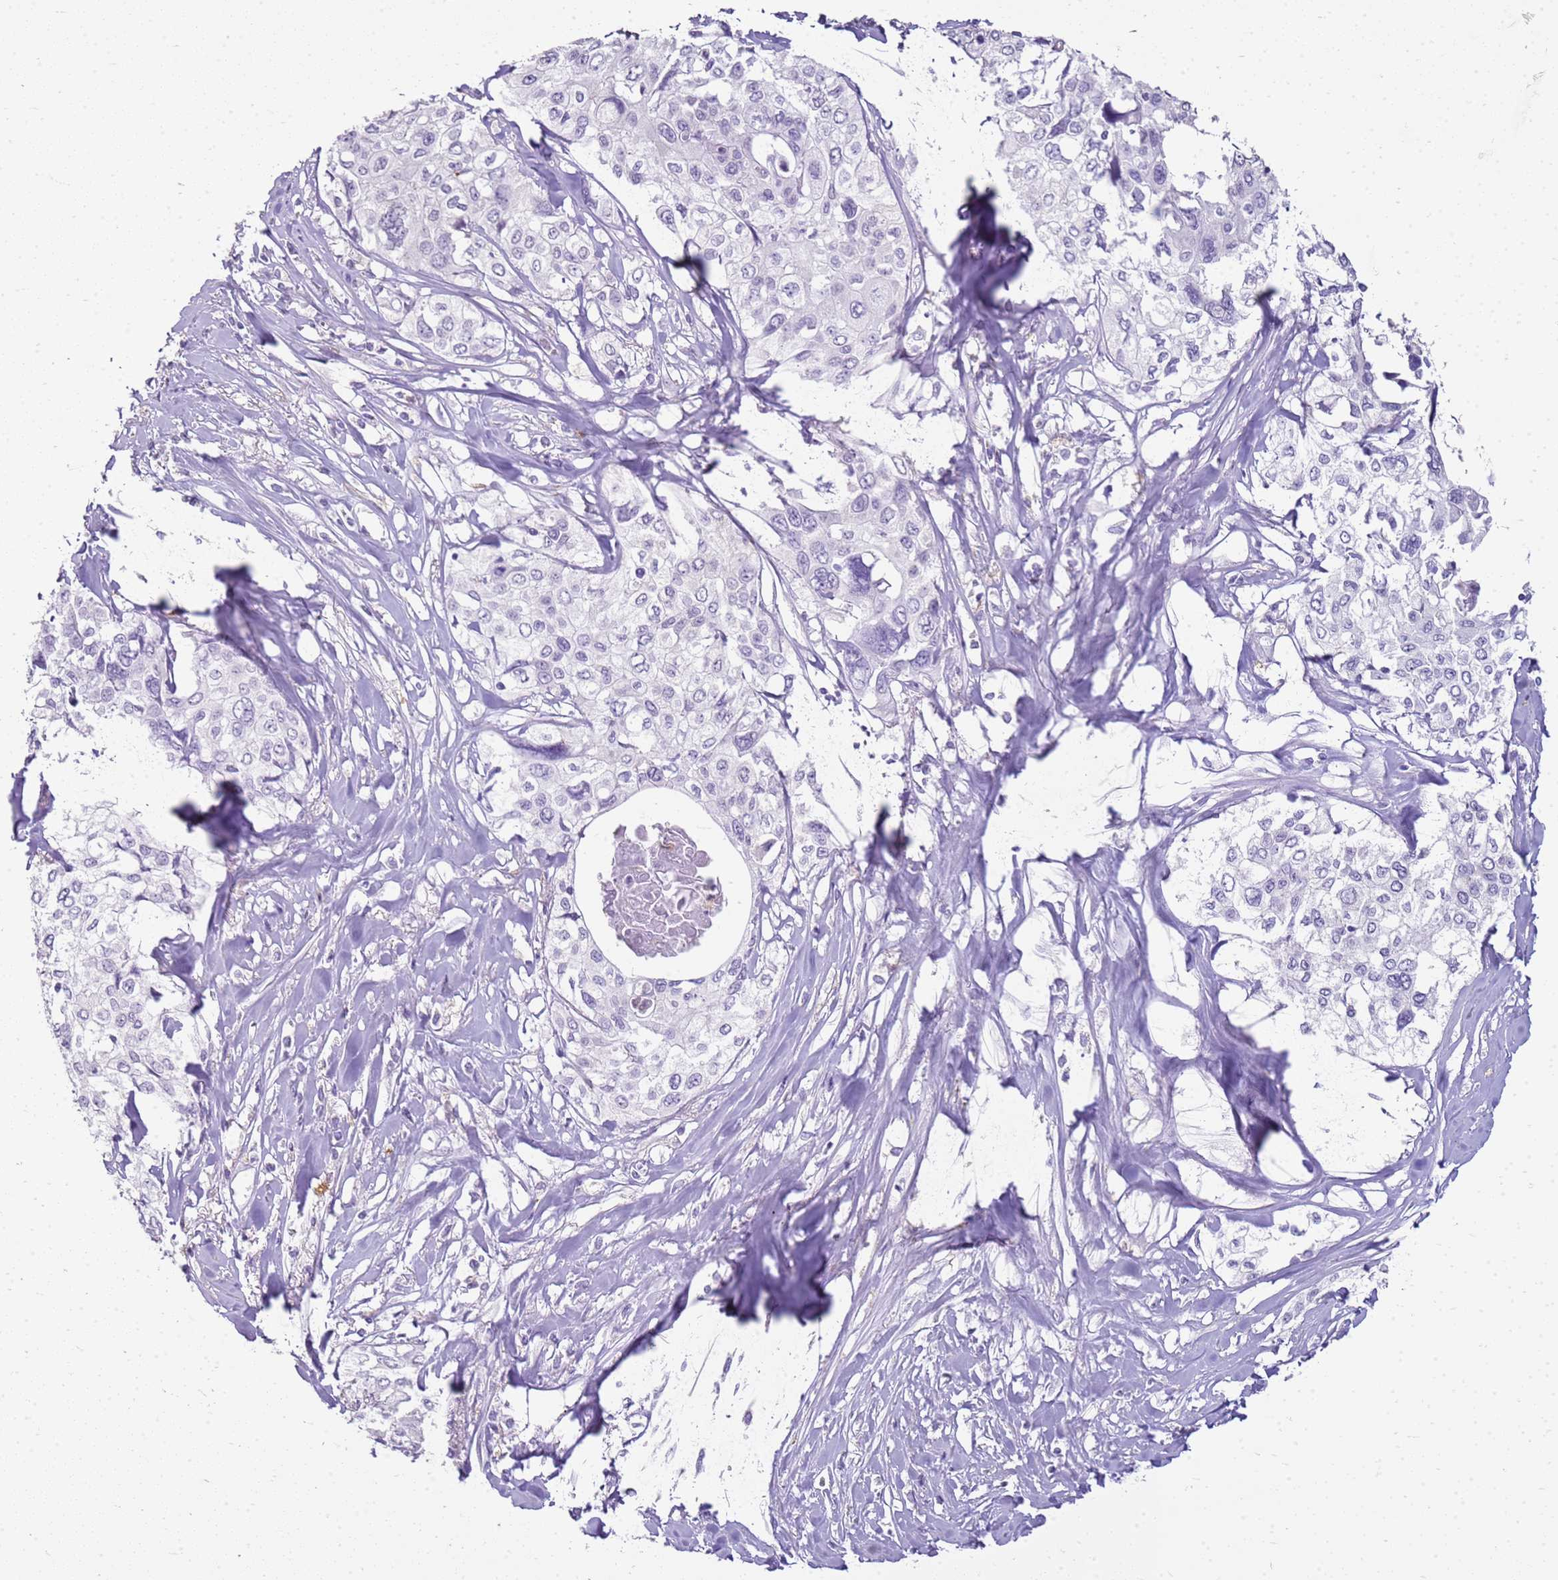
{"staining": {"intensity": "negative", "quantity": "none", "location": "none"}, "tissue": "cervical cancer", "cell_type": "Tumor cells", "image_type": "cancer", "snomed": [{"axis": "morphology", "description": "Squamous cell carcinoma, NOS"}, {"axis": "topography", "description": "Cervix"}], "caption": "A histopathology image of human cervical squamous cell carcinoma is negative for staining in tumor cells. (Brightfield microscopy of DAB immunohistochemistry at high magnification).", "gene": "SULT1E1", "patient": {"sex": "female", "age": 31}}